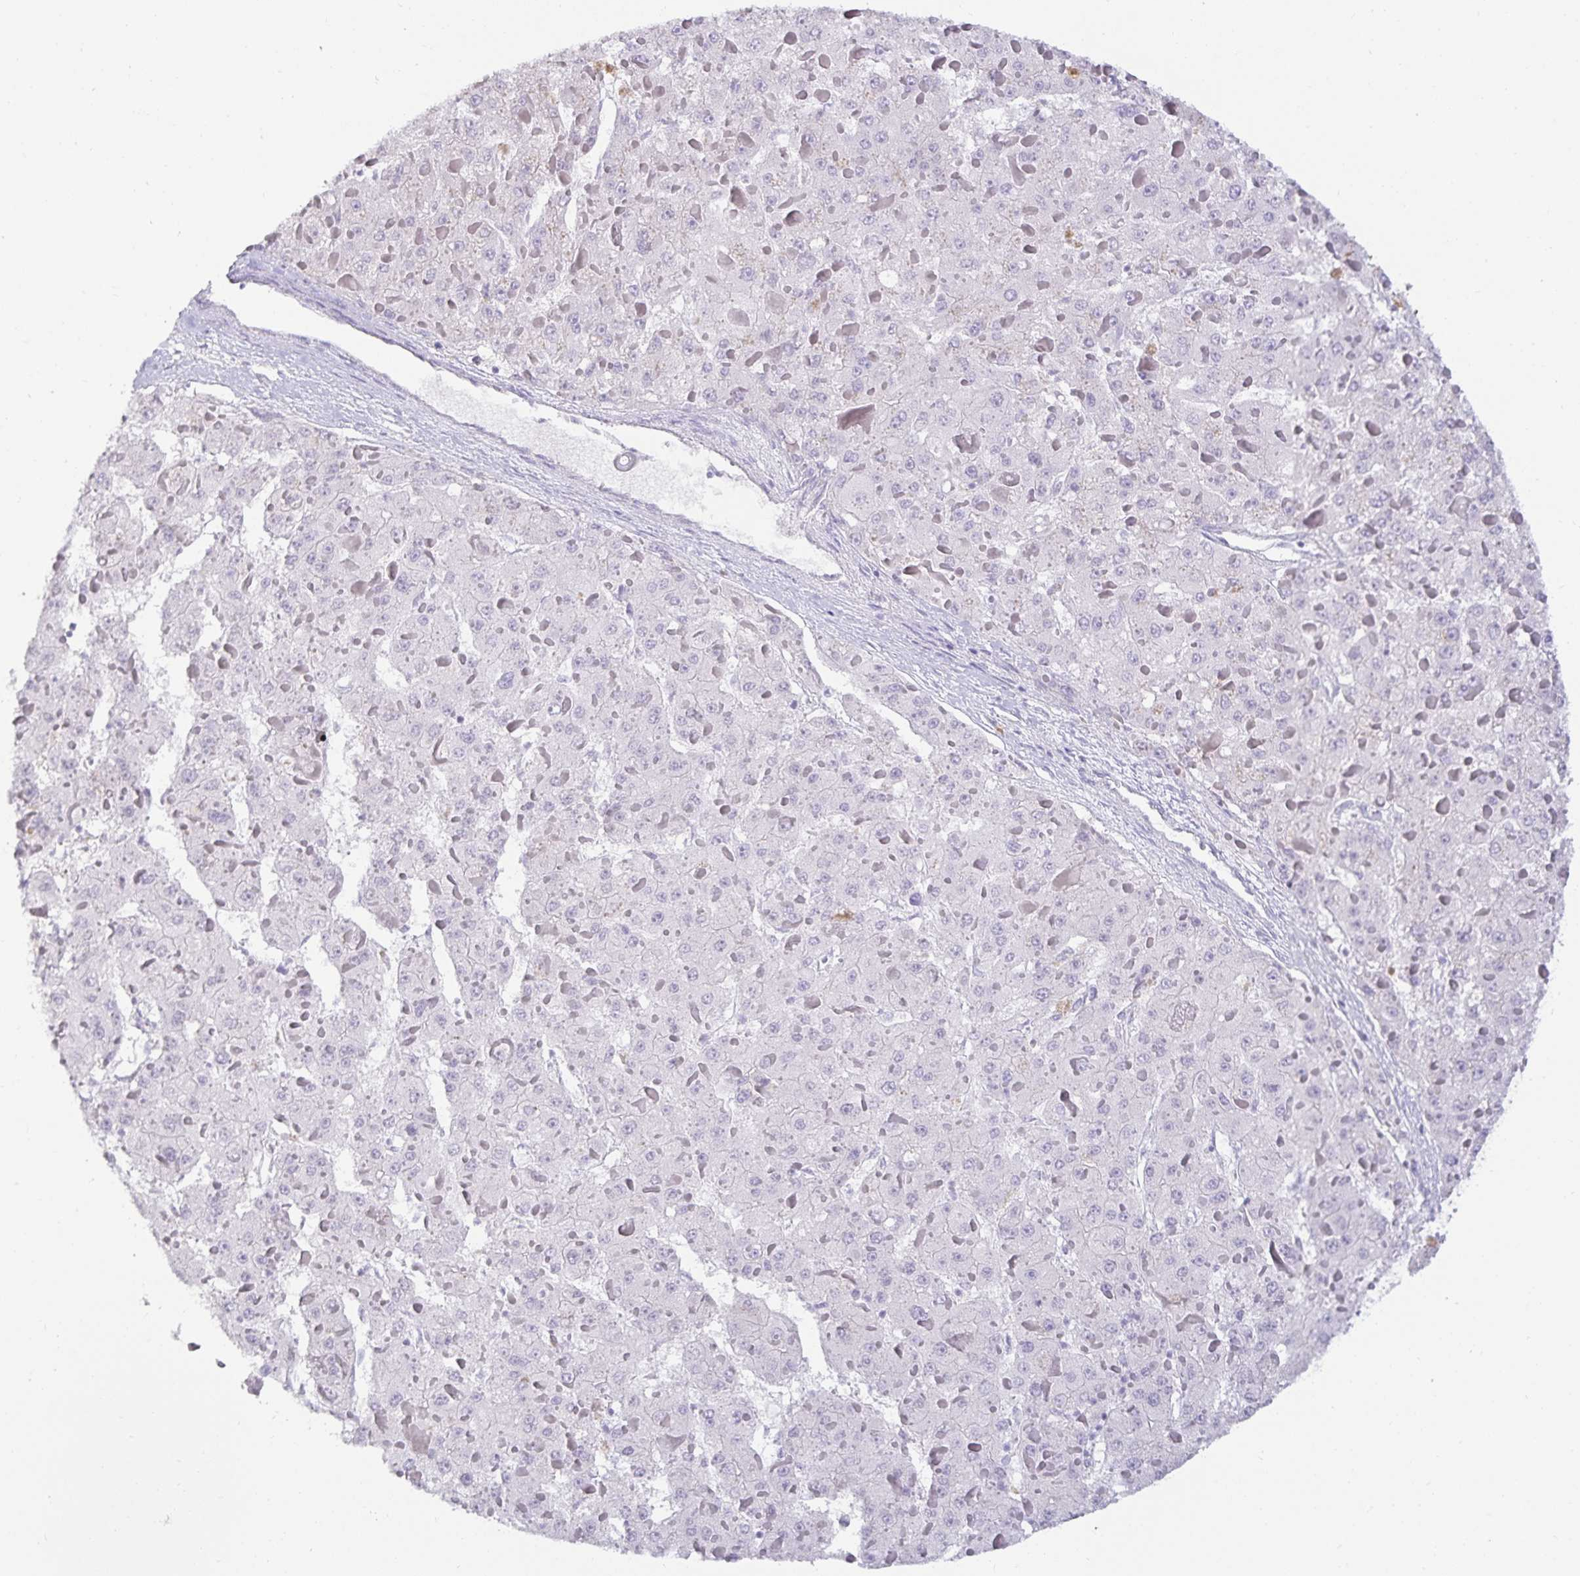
{"staining": {"intensity": "negative", "quantity": "none", "location": "none"}, "tissue": "liver cancer", "cell_type": "Tumor cells", "image_type": "cancer", "snomed": [{"axis": "morphology", "description": "Carcinoma, Hepatocellular, NOS"}, {"axis": "topography", "description": "Liver"}], "caption": "This is an IHC histopathology image of human liver hepatocellular carcinoma. There is no staining in tumor cells.", "gene": "SPAG4", "patient": {"sex": "female", "age": 73}}